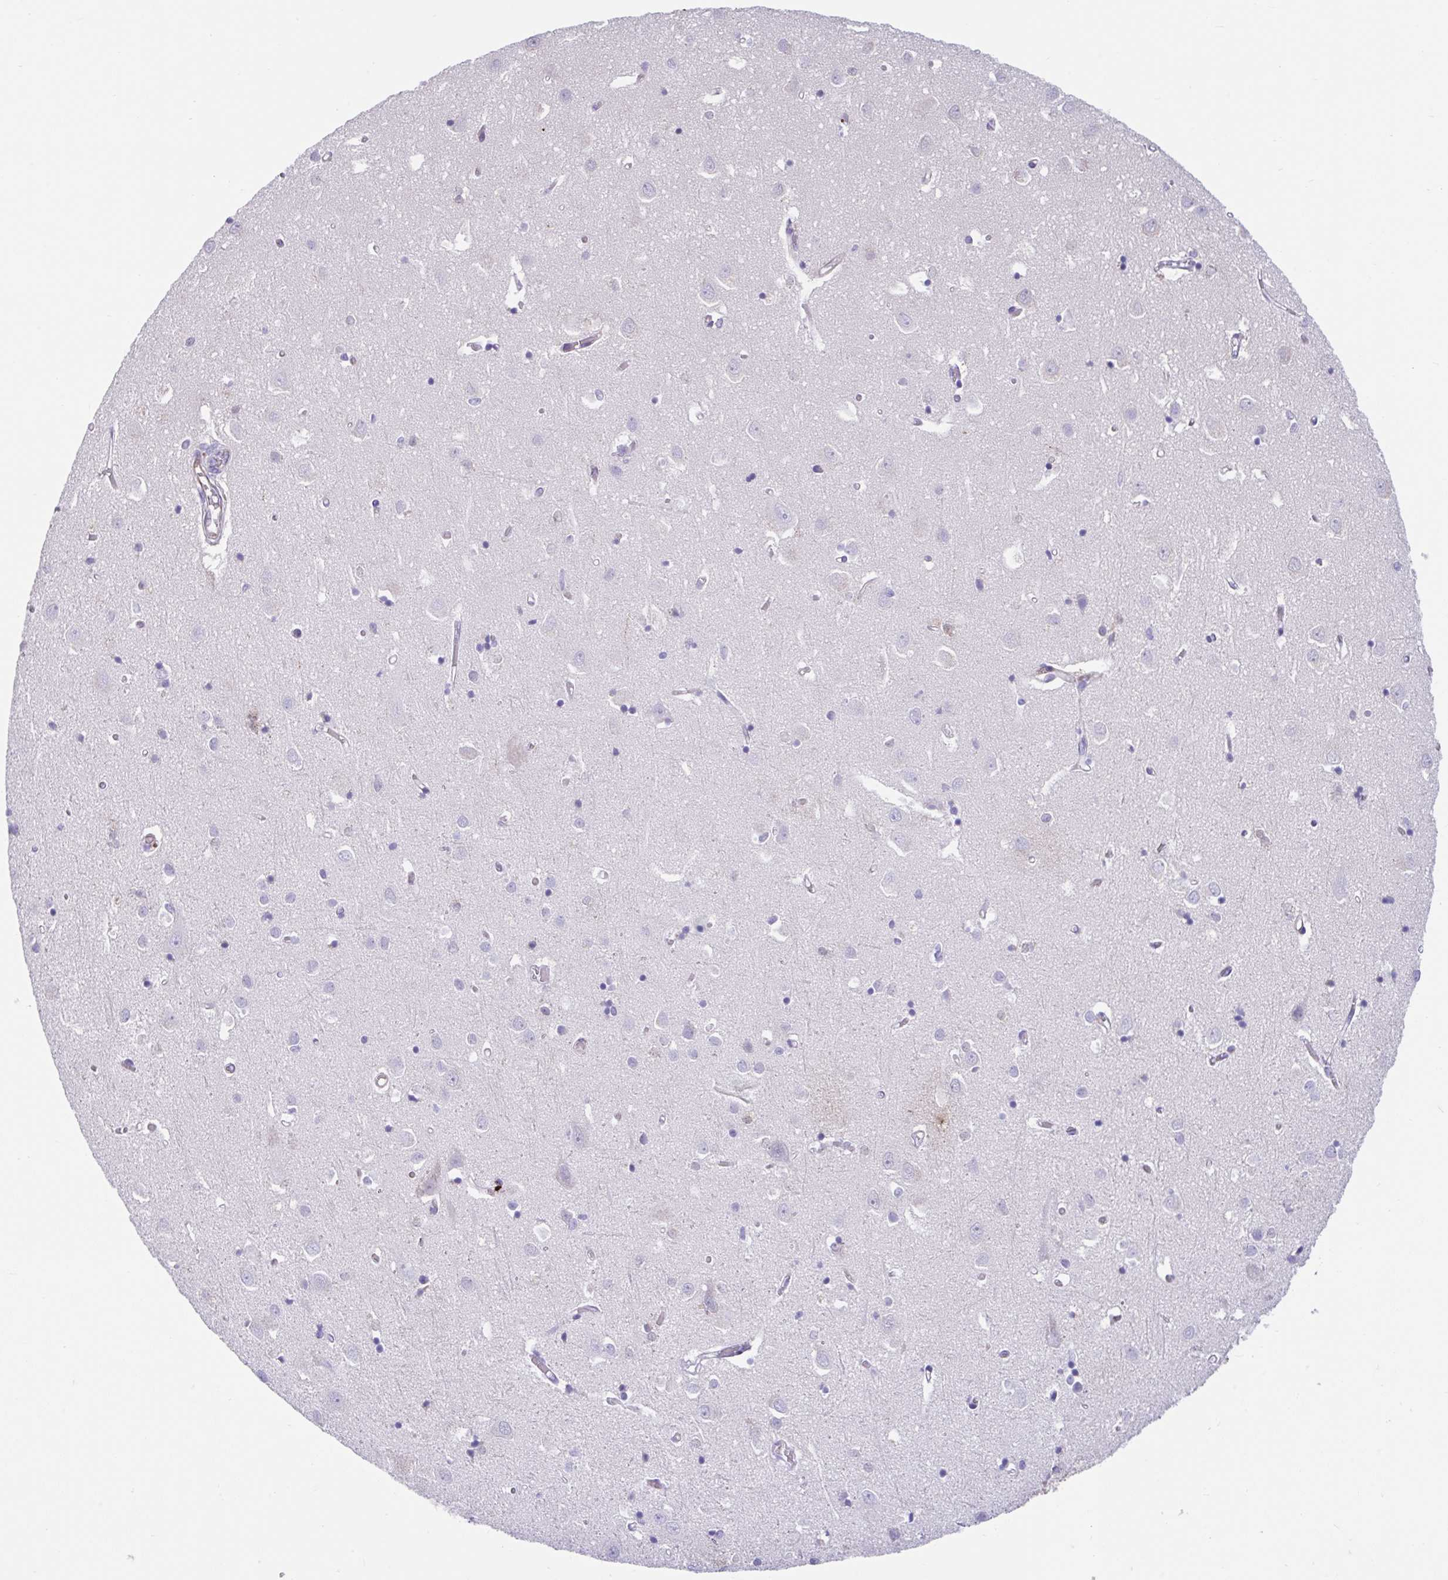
{"staining": {"intensity": "negative", "quantity": "none", "location": "none"}, "tissue": "cerebral cortex", "cell_type": "Endothelial cells", "image_type": "normal", "snomed": [{"axis": "morphology", "description": "Normal tissue, NOS"}, {"axis": "topography", "description": "Cerebral cortex"}], "caption": "High power microscopy image of an immunohistochemistry (IHC) image of normal cerebral cortex, revealing no significant positivity in endothelial cells.", "gene": "FAM107A", "patient": {"sex": "male", "age": 70}}